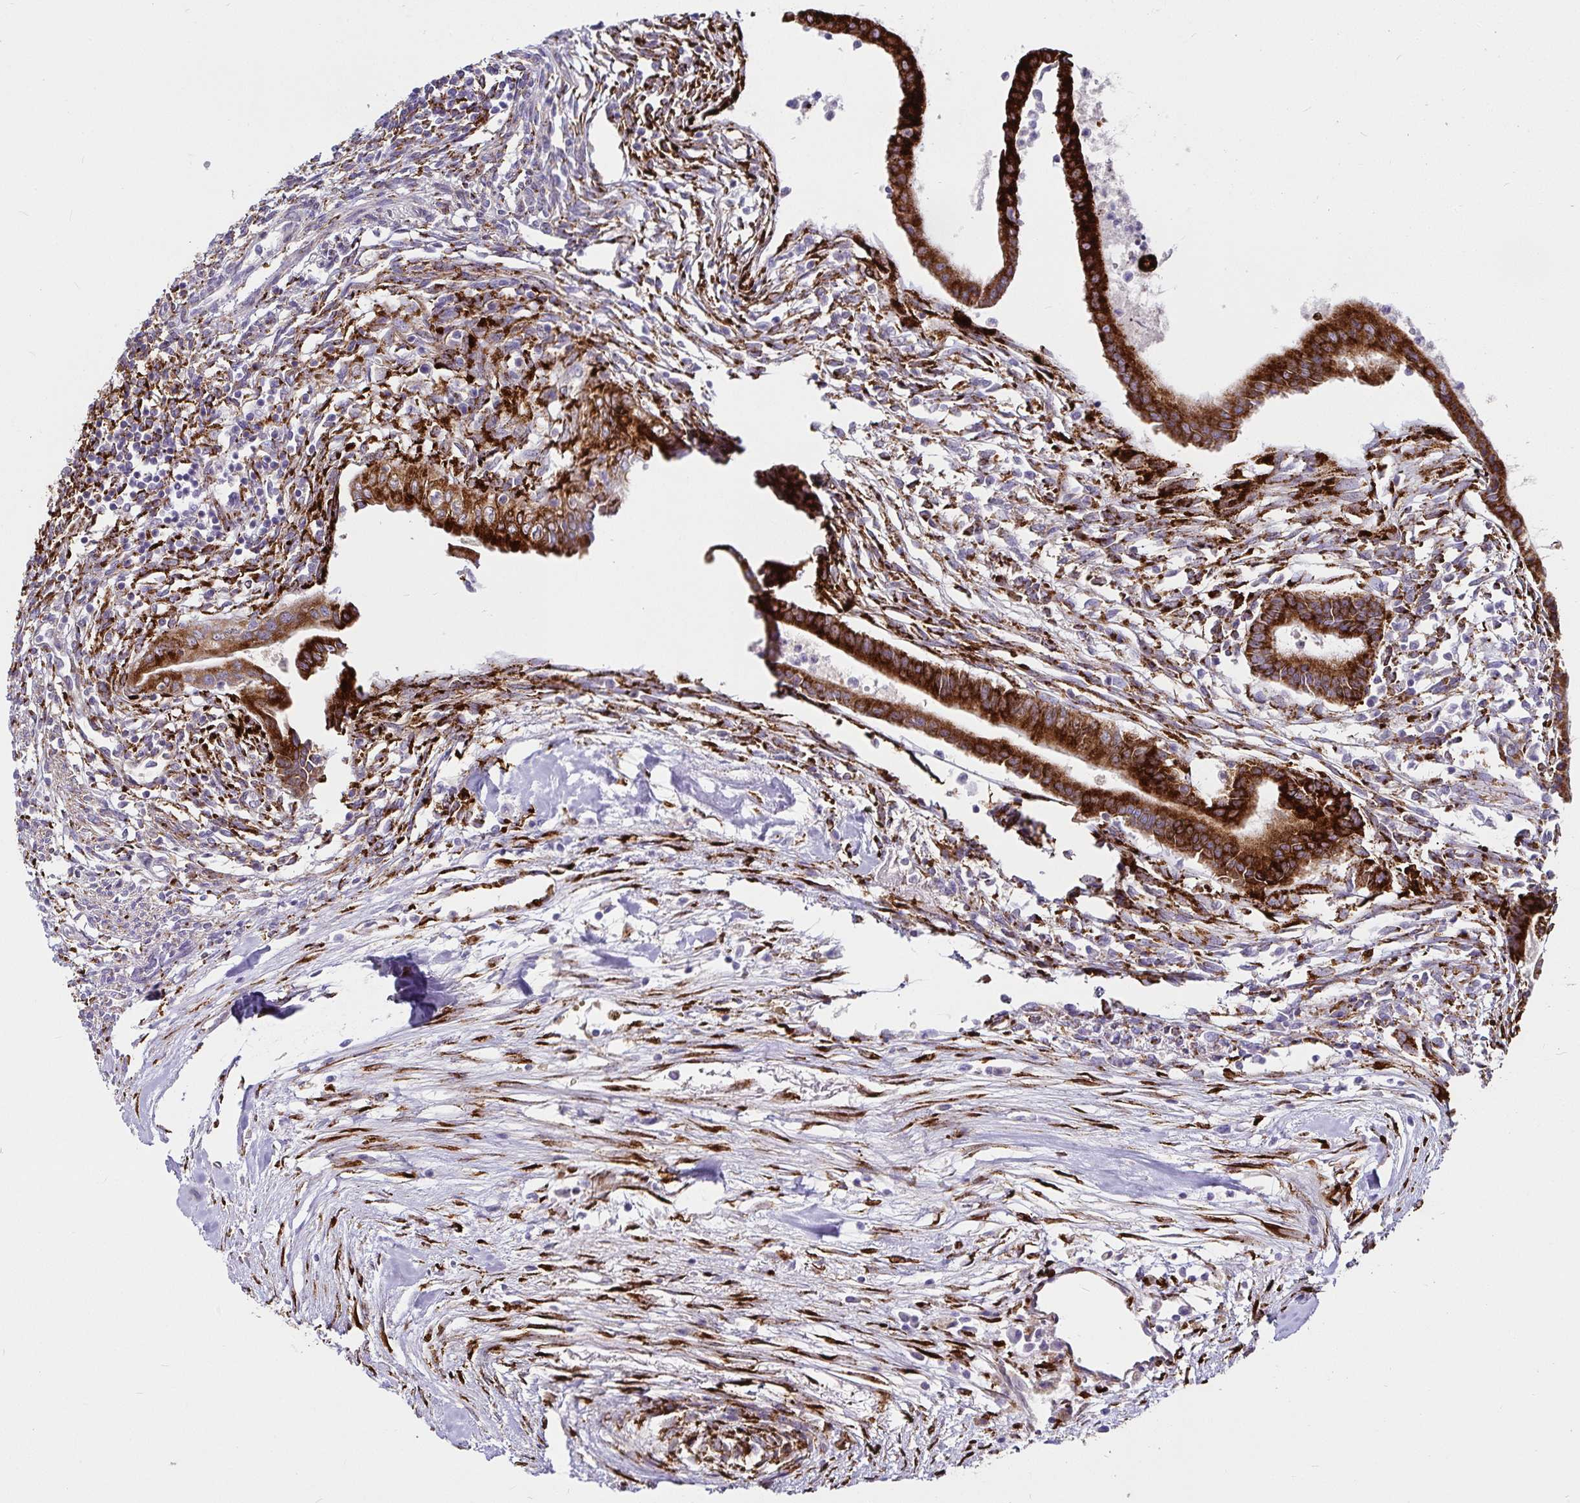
{"staining": {"intensity": "strong", "quantity": ">75%", "location": "cytoplasmic/membranous"}, "tissue": "testis cancer", "cell_type": "Tumor cells", "image_type": "cancer", "snomed": [{"axis": "morphology", "description": "Carcinoma, Embryonal, NOS"}, {"axis": "topography", "description": "Testis"}], "caption": "This is an image of immunohistochemistry (IHC) staining of embryonal carcinoma (testis), which shows strong staining in the cytoplasmic/membranous of tumor cells.", "gene": "P4HA2", "patient": {"sex": "male", "age": 37}}